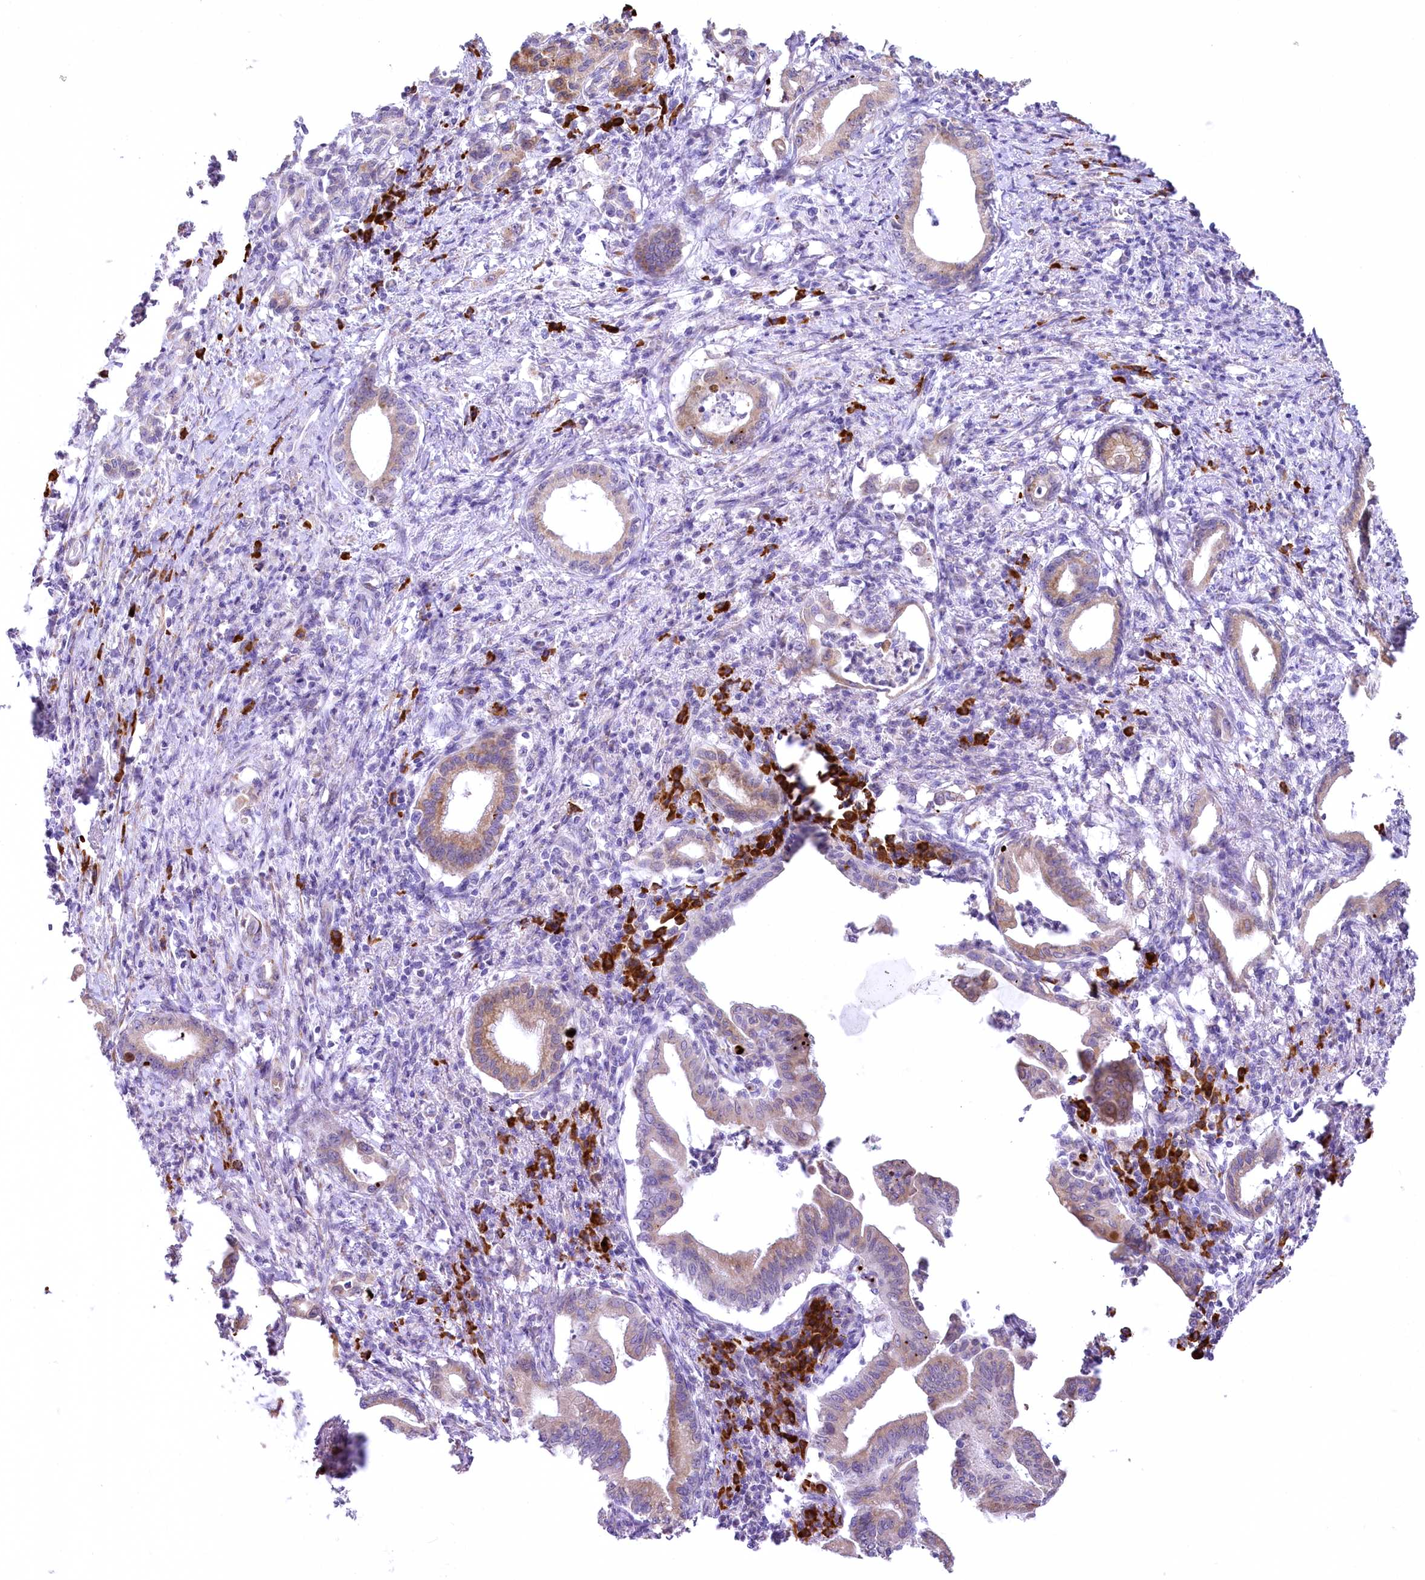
{"staining": {"intensity": "moderate", "quantity": "<25%", "location": "cytoplasmic/membranous"}, "tissue": "pancreatic cancer", "cell_type": "Tumor cells", "image_type": "cancer", "snomed": [{"axis": "morphology", "description": "Adenocarcinoma, NOS"}, {"axis": "topography", "description": "Pancreas"}], "caption": "Immunohistochemistry (IHC) (DAB) staining of human adenocarcinoma (pancreatic) shows moderate cytoplasmic/membranous protein staining in about <25% of tumor cells.", "gene": "NCKAP5", "patient": {"sex": "female", "age": 55}}